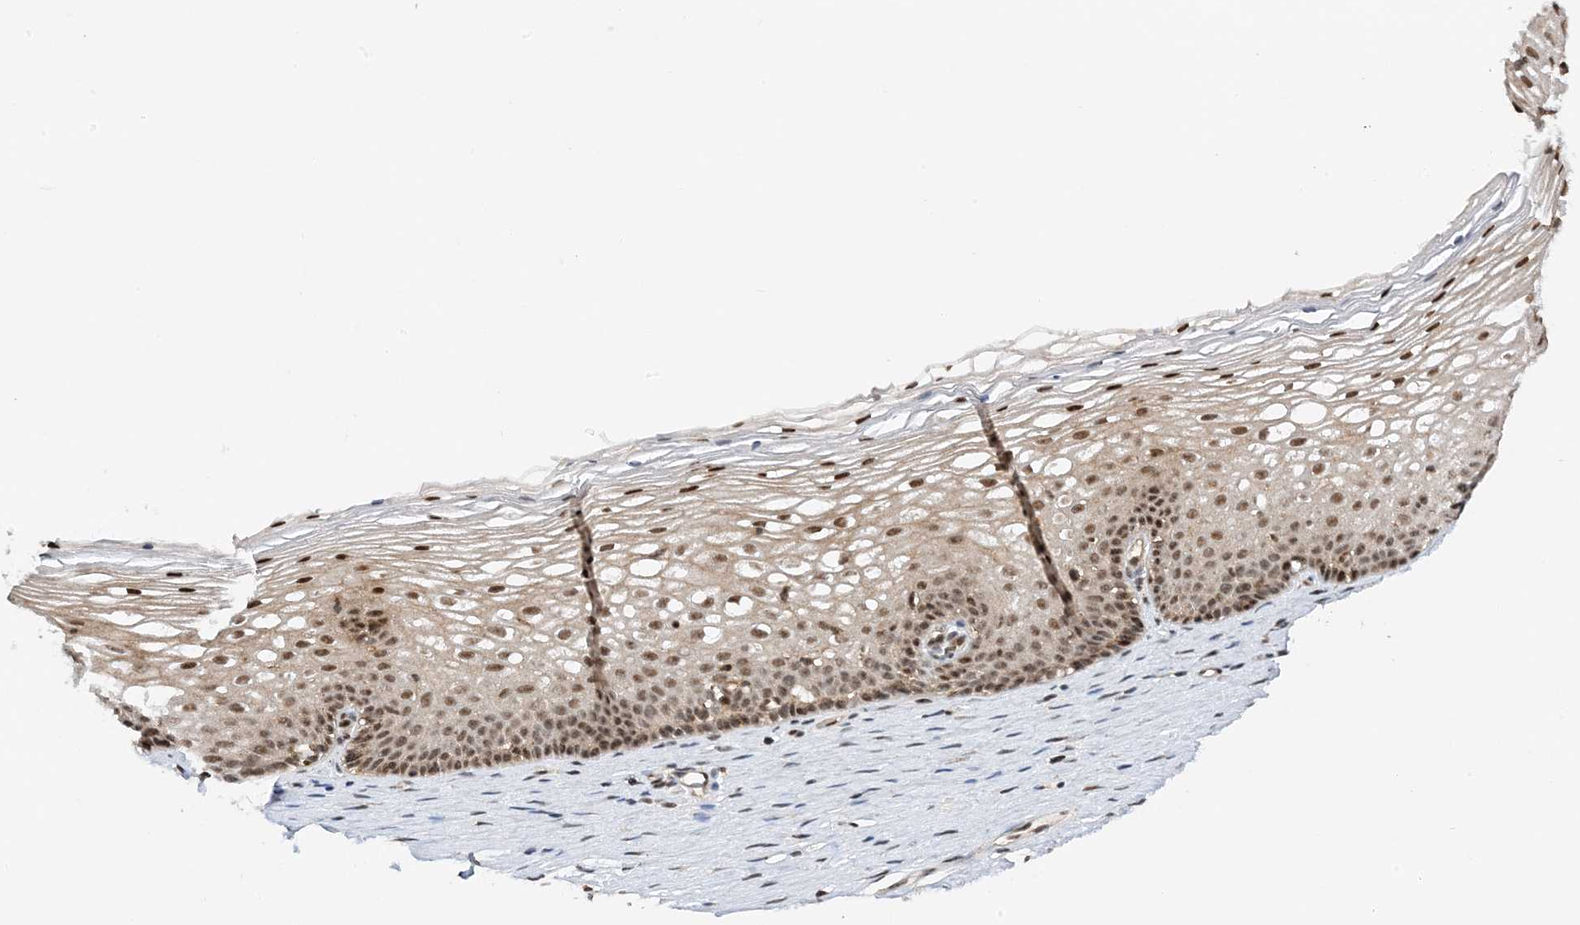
{"staining": {"intensity": "moderate", "quantity": ">75%", "location": "nuclear"}, "tissue": "cervix", "cell_type": "Glandular cells", "image_type": "normal", "snomed": [{"axis": "morphology", "description": "Normal tissue, NOS"}, {"axis": "topography", "description": "Cervix"}], "caption": "An immunohistochemistry micrograph of benign tissue is shown. Protein staining in brown labels moderate nuclear positivity in cervix within glandular cells. The staining is performed using DAB brown chromogen to label protein expression. The nuclei are counter-stained blue using hematoxylin.", "gene": "TATDN3", "patient": {"sex": "female", "age": 33}}